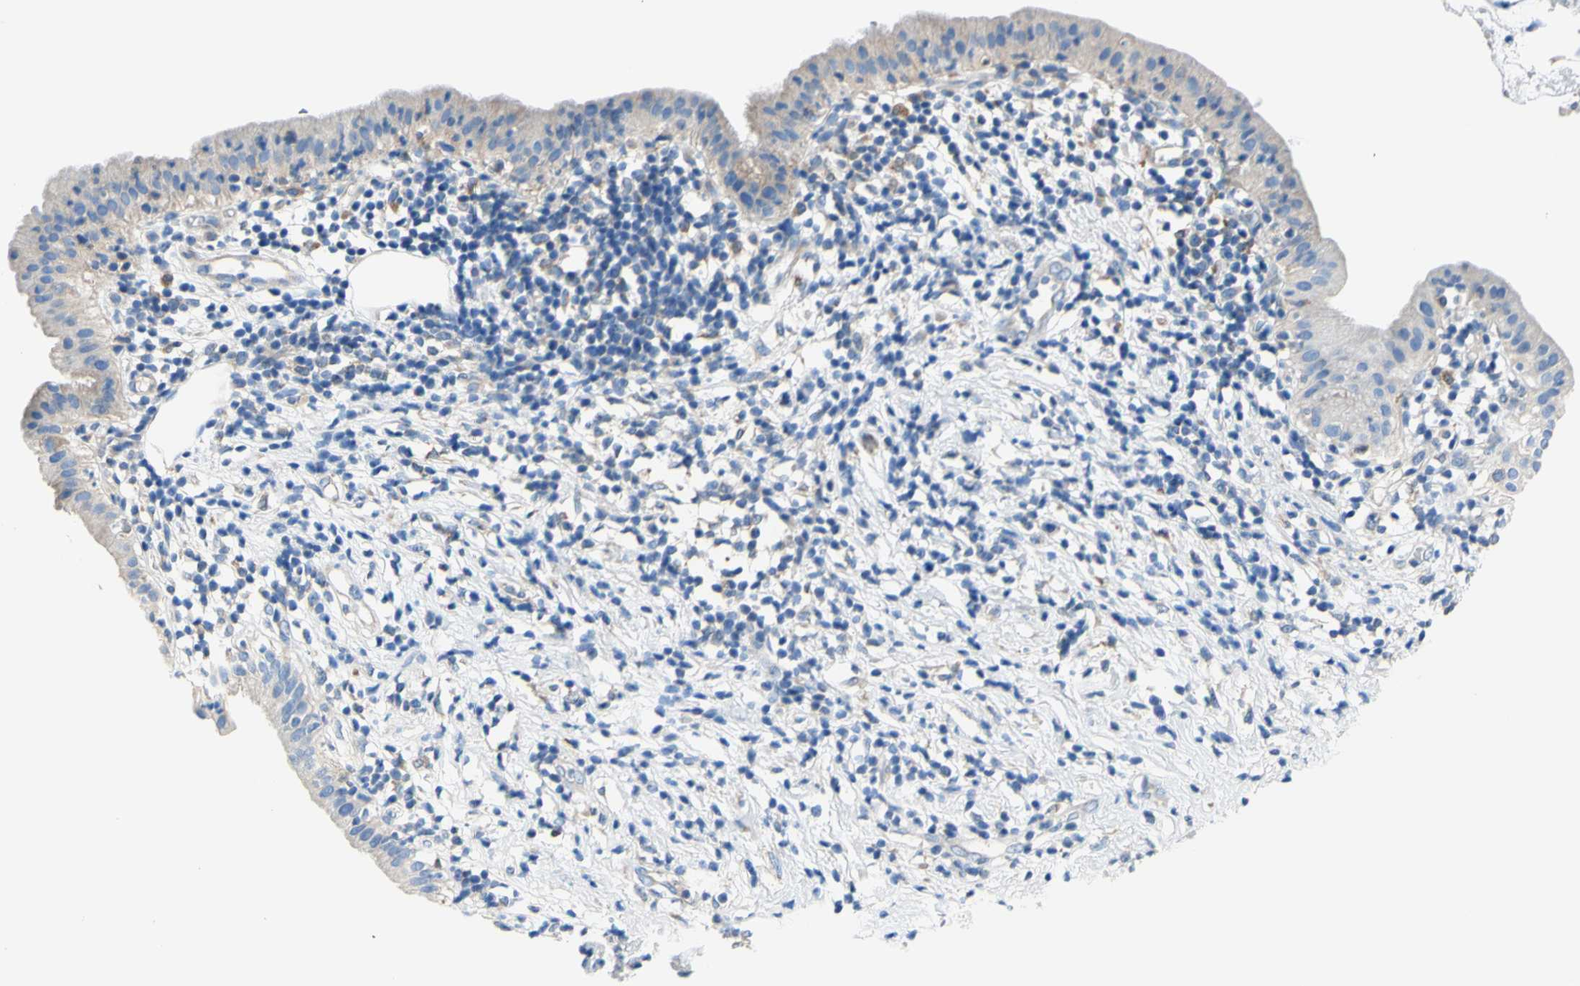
{"staining": {"intensity": "weak", "quantity": "<25%", "location": "cytoplasmic/membranous"}, "tissue": "pancreatic cancer", "cell_type": "Tumor cells", "image_type": "cancer", "snomed": [{"axis": "morphology", "description": "Adenocarcinoma, NOS"}, {"axis": "morphology", "description": "Adenocarcinoma, metastatic, NOS"}, {"axis": "topography", "description": "Lymph node"}, {"axis": "topography", "description": "Pancreas"}, {"axis": "topography", "description": "Duodenum"}], "caption": "A histopathology image of human metastatic adenocarcinoma (pancreatic) is negative for staining in tumor cells. Nuclei are stained in blue.", "gene": "RETREG2", "patient": {"sex": "female", "age": 64}}